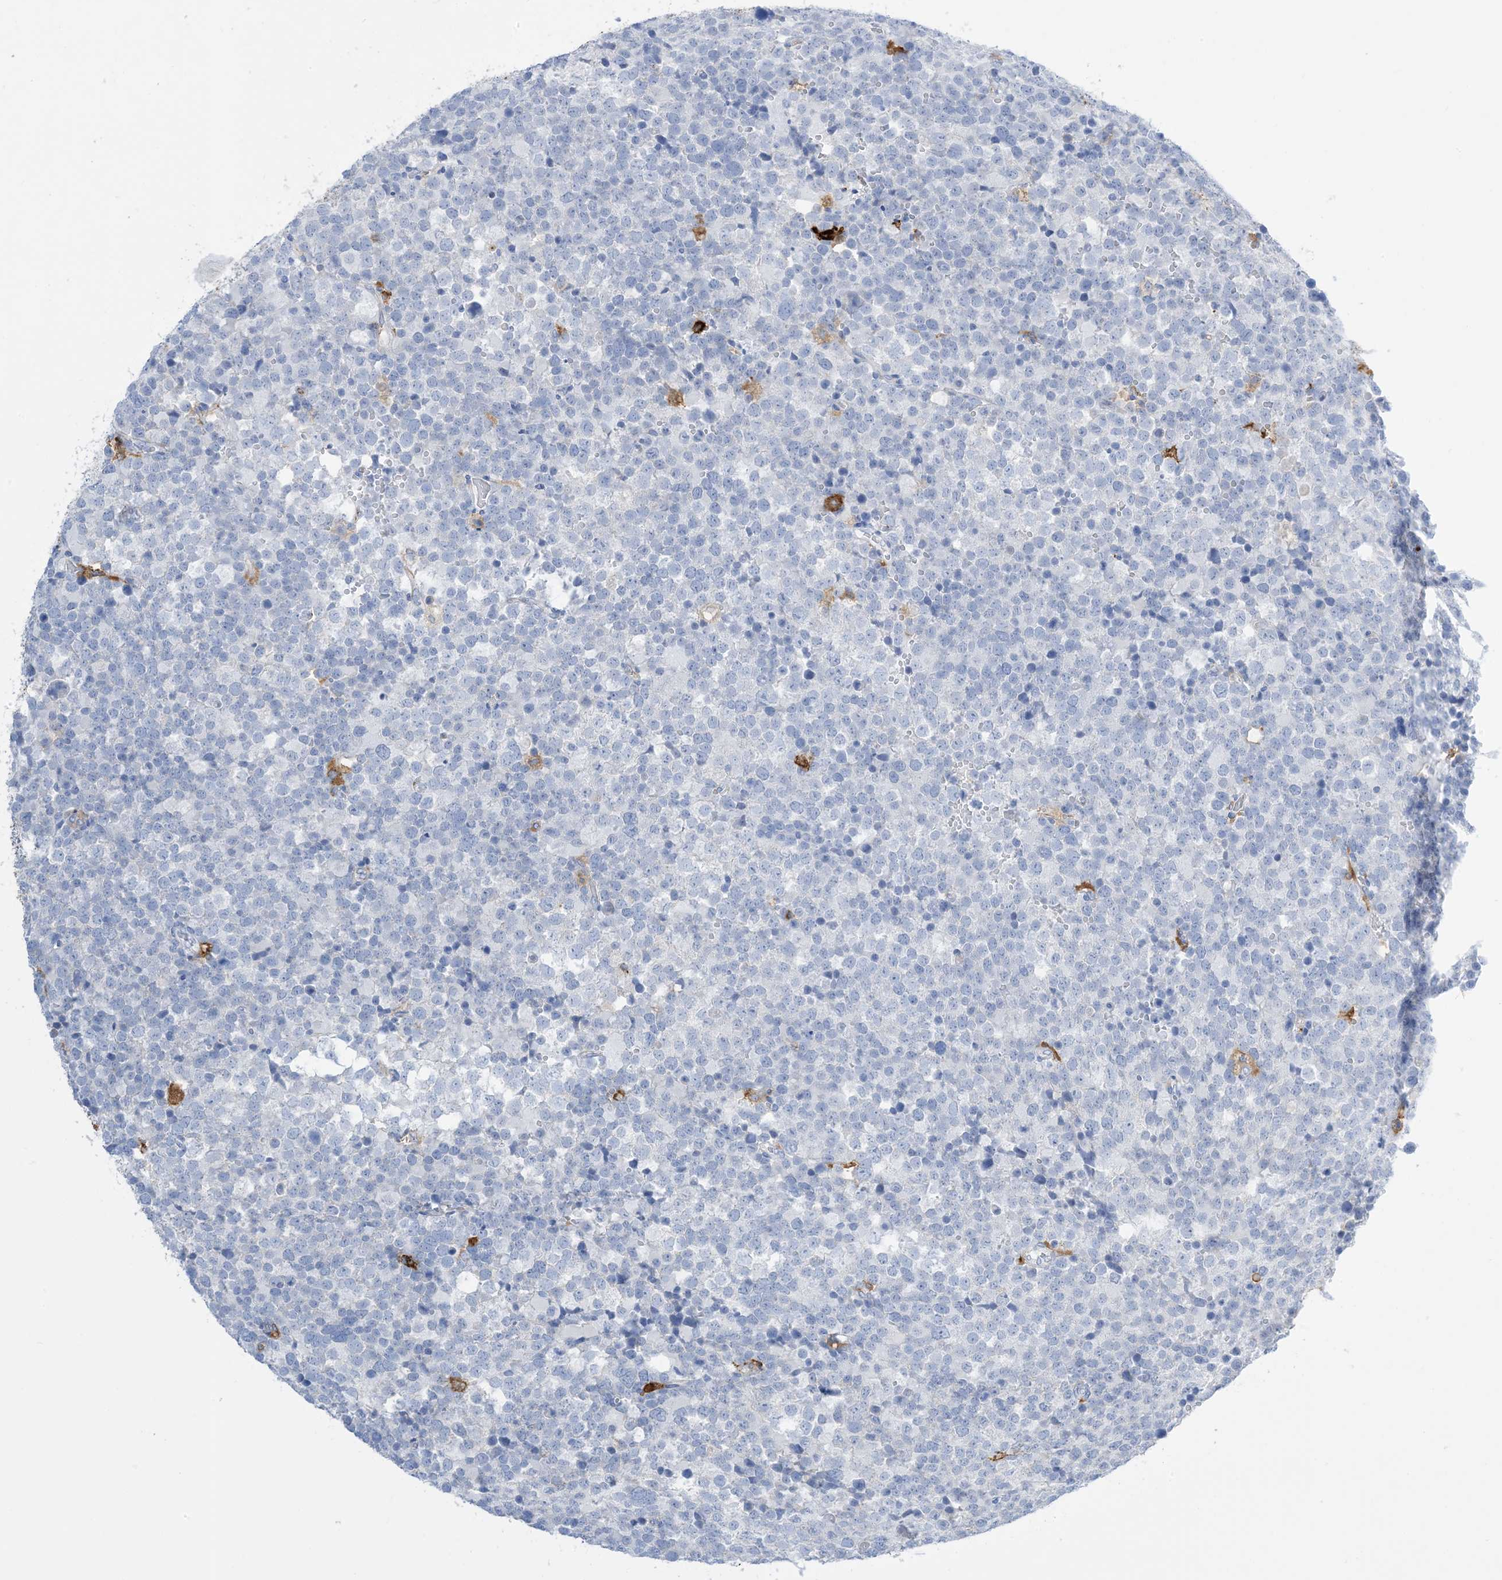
{"staining": {"intensity": "negative", "quantity": "none", "location": "none"}, "tissue": "testis cancer", "cell_type": "Tumor cells", "image_type": "cancer", "snomed": [{"axis": "morphology", "description": "Seminoma, NOS"}, {"axis": "topography", "description": "Testis"}], "caption": "The micrograph displays no significant staining in tumor cells of testis cancer (seminoma).", "gene": "DPH3", "patient": {"sex": "male", "age": 71}}